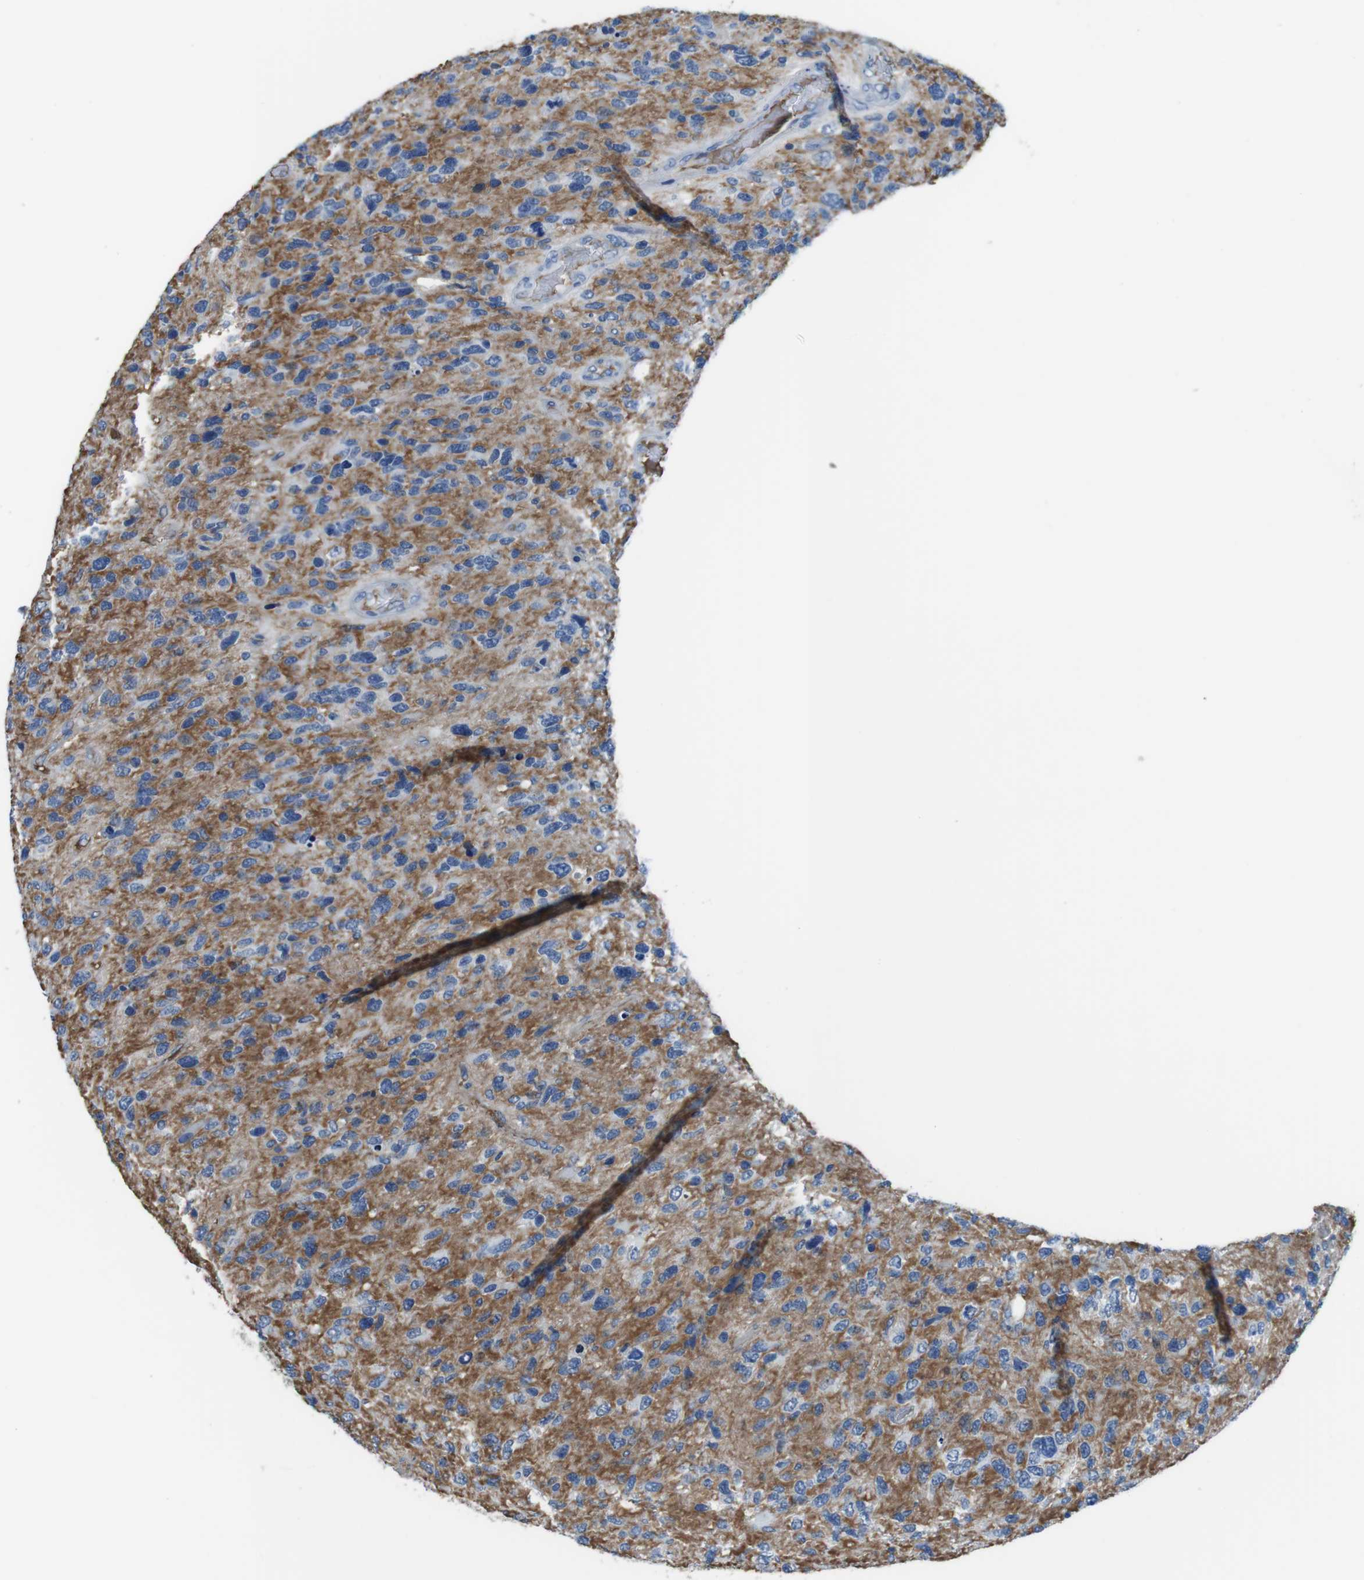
{"staining": {"intensity": "moderate", "quantity": "<25%", "location": "cytoplasmic/membranous"}, "tissue": "glioma", "cell_type": "Tumor cells", "image_type": "cancer", "snomed": [{"axis": "morphology", "description": "Glioma, malignant, High grade"}, {"axis": "topography", "description": "Brain"}], "caption": "Immunohistochemical staining of glioma displays low levels of moderate cytoplasmic/membranous protein staining in about <25% of tumor cells.", "gene": "TMPRSS15", "patient": {"sex": "female", "age": 58}}